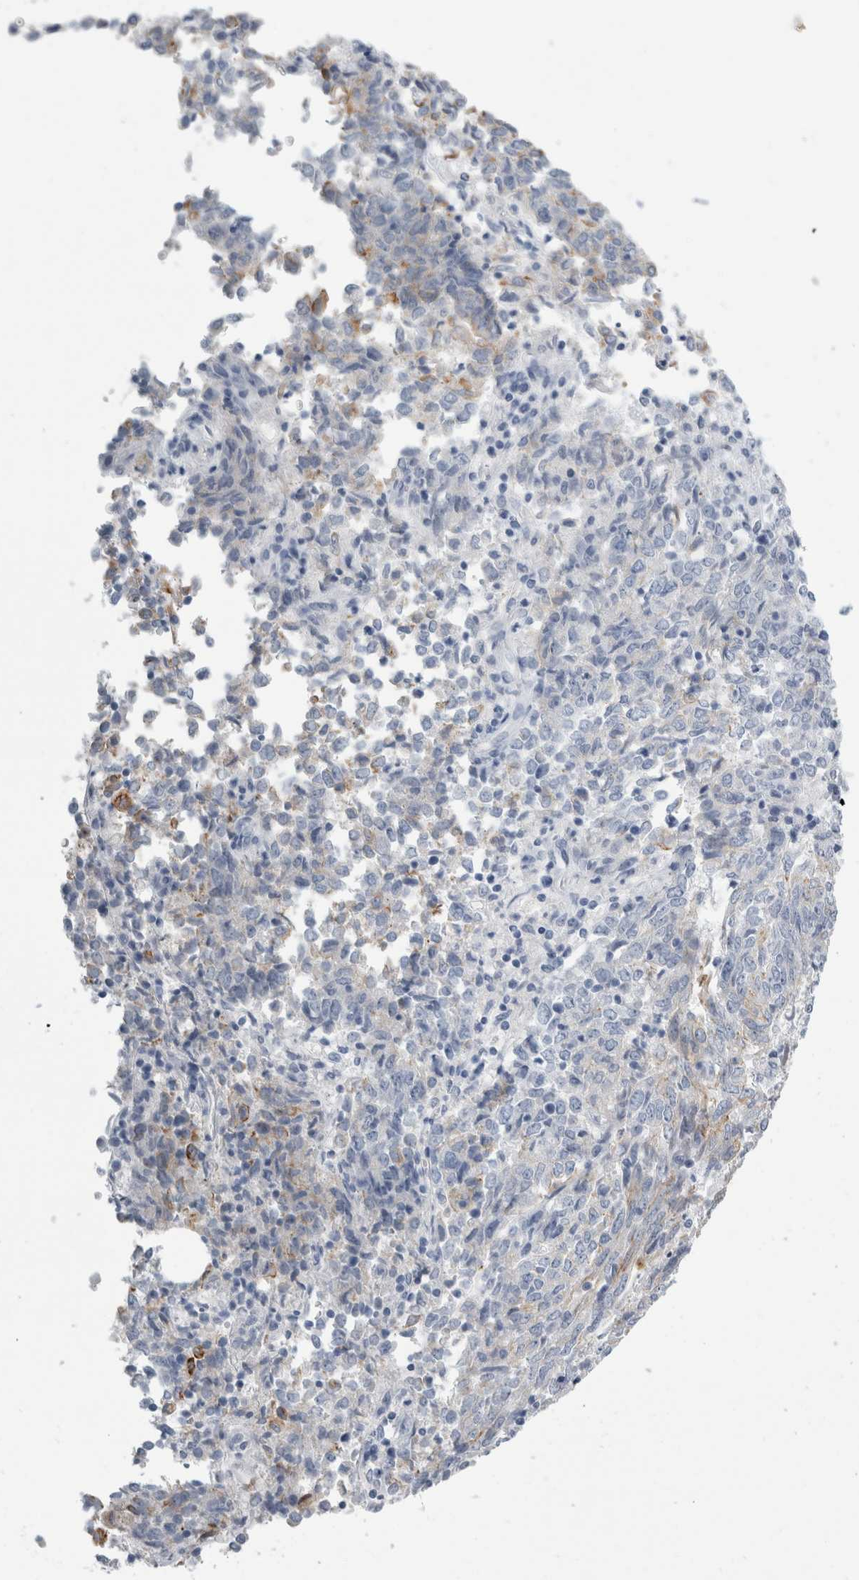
{"staining": {"intensity": "negative", "quantity": "none", "location": "none"}, "tissue": "endometrial cancer", "cell_type": "Tumor cells", "image_type": "cancer", "snomed": [{"axis": "morphology", "description": "Adenocarcinoma, NOS"}, {"axis": "topography", "description": "Endometrium"}], "caption": "This is an immunohistochemistry (IHC) histopathology image of endometrial cancer (adenocarcinoma). There is no positivity in tumor cells.", "gene": "RPH3AL", "patient": {"sex": "female", "age": 80}}